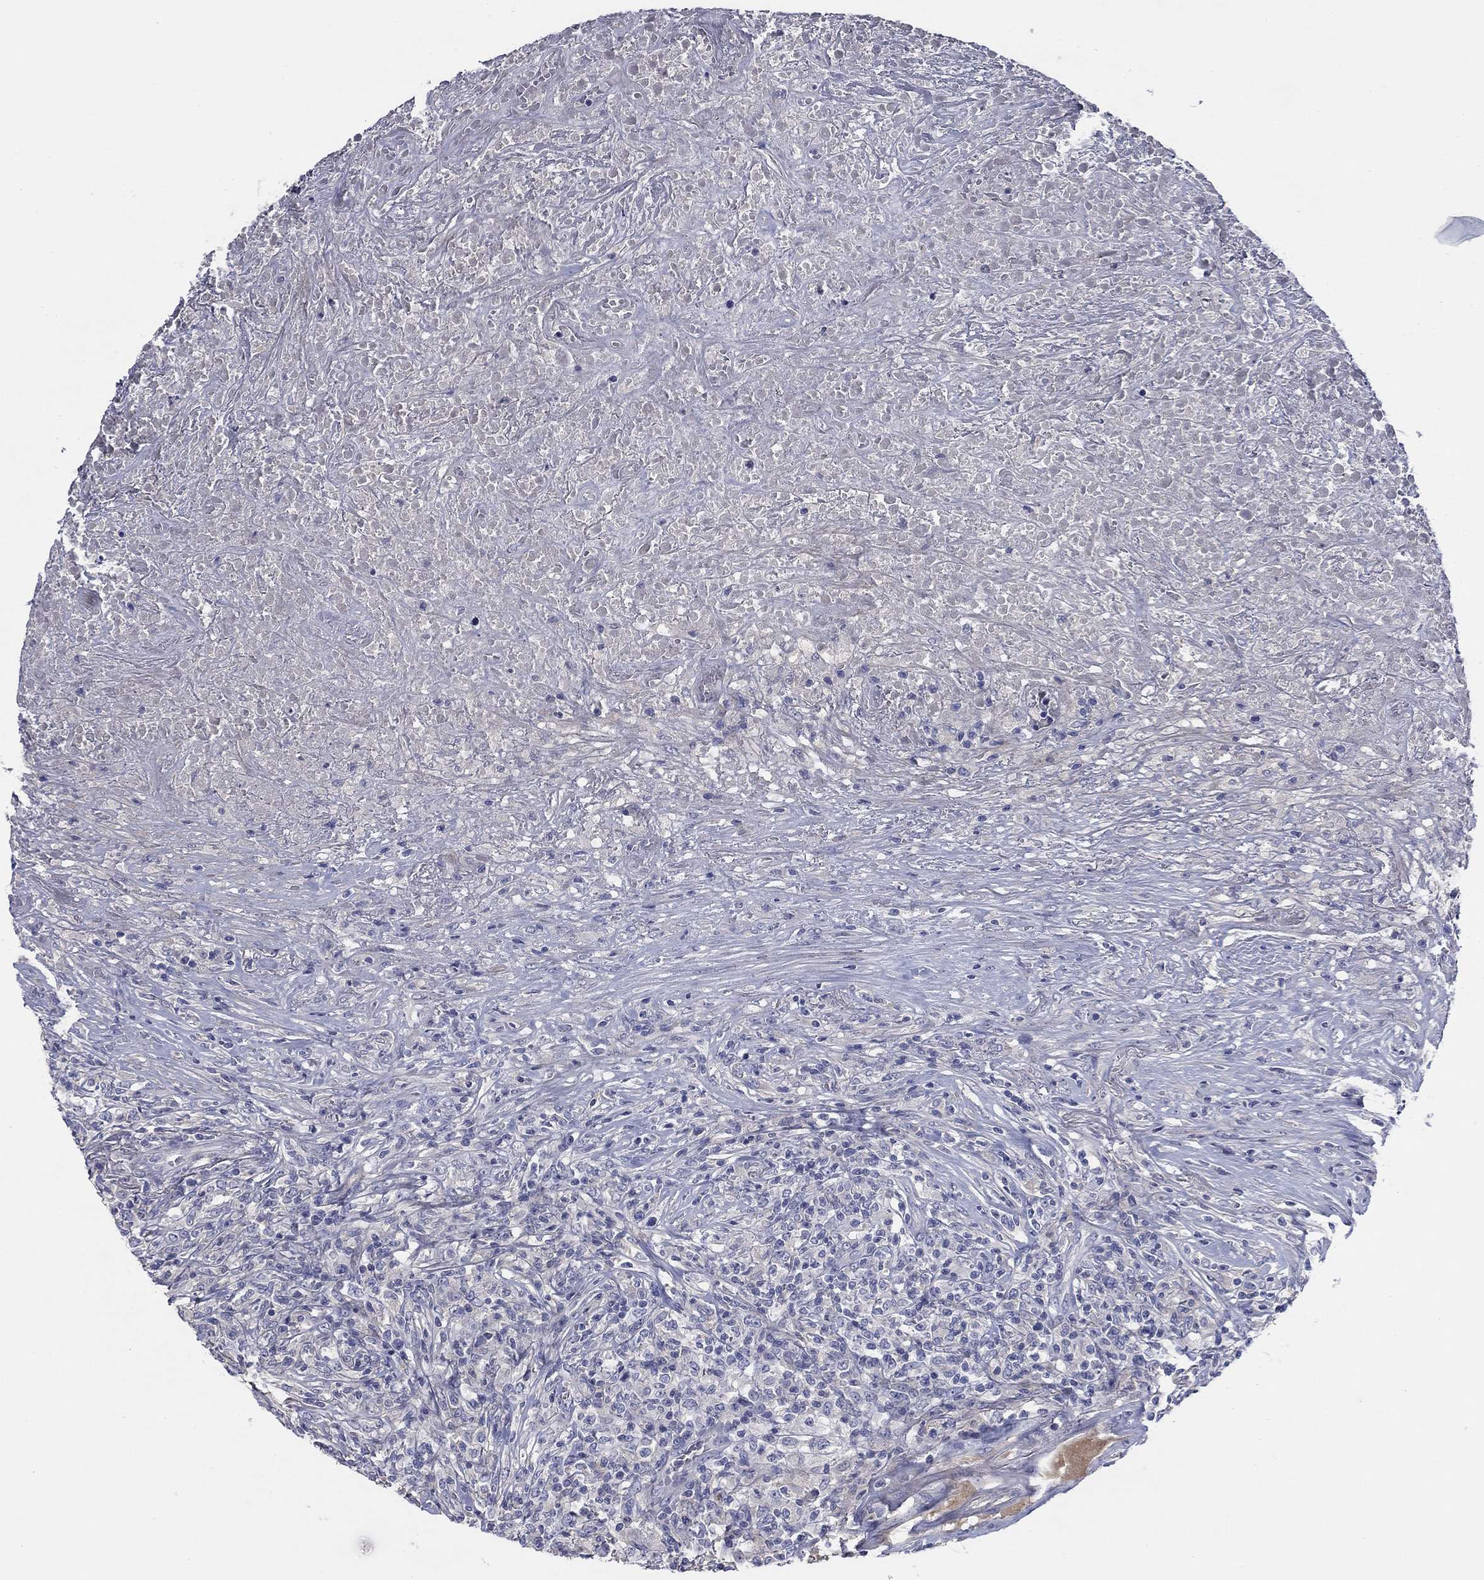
{"staining": {"intensity": "negative", "quantity": "none", "location": "none"}, "tissue": "lymphoma", "cell_type": "Tumor cells", "image_type": "cancer", "snomed": [{"axis": "morphology", "description": "Malignant lymphoma, non-Hodgkin's type, High grade"}, {"axis": "topography", "description": "Lung"}], "caption": "Histopathology image shows no protein expression in tumor cells of lymphoma tissue. (Stains: DAB (3,3'-diaminobenzidine) immunohistochemistry (IHC) with hematoxylin counter stain, Microscopy: brightfield microscopy at high magnification).", "gene": "TMEM249", "patient": {"sex": "male", "age": 79}}